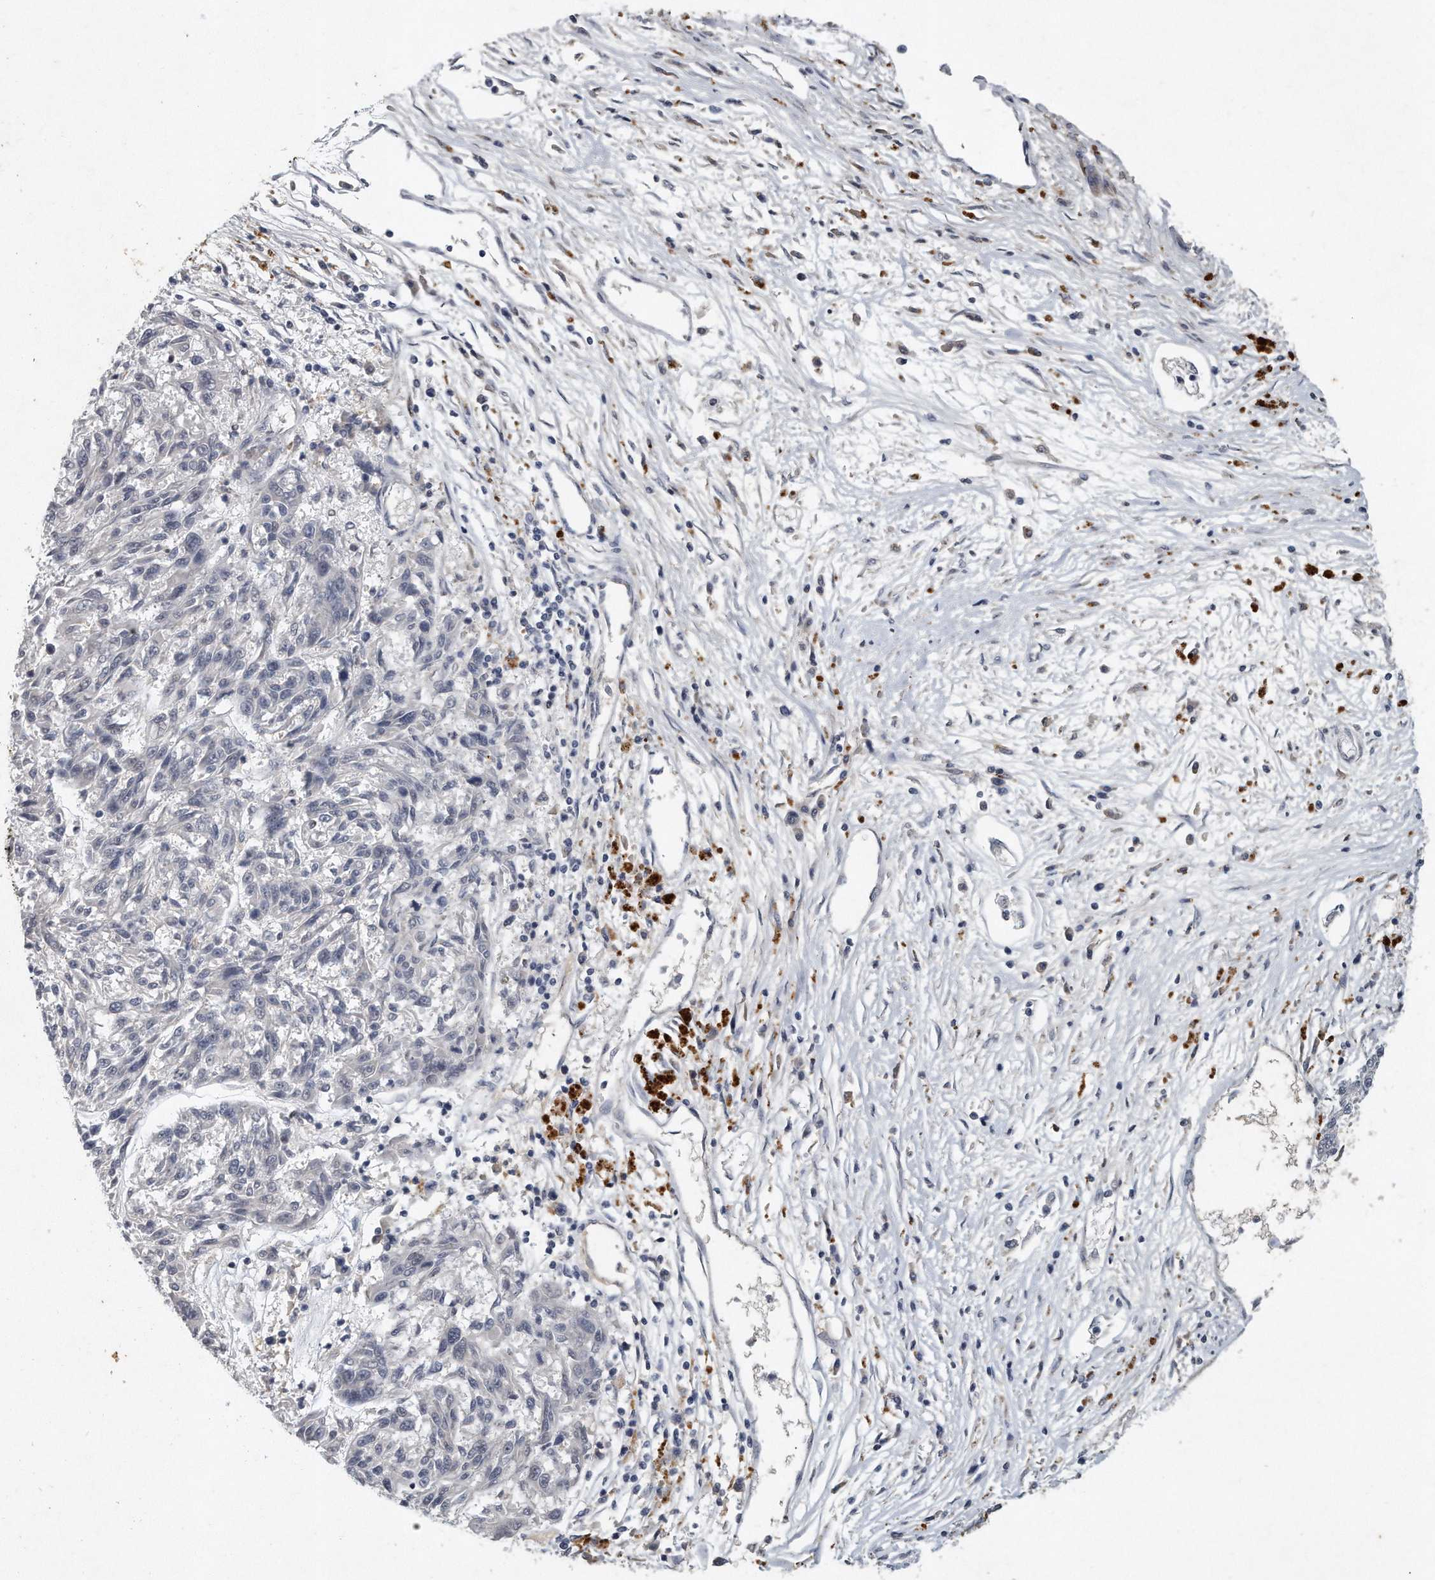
{"staining": {"intensity": "negative", "quantity": "none", "location": "none"}, "tissue": "melanoma", "cell_type": "Tumor cells", "image_type": "cancer", "snomed": [{"axis": "morphology", "description": "Malignant melanoma, NOS"}, {"axis": "topography", "description": "Skin"}], "caption": "The micrograph shows no staining of tumor cells in melanoma.", "gene": "CAMK1", "patient": {"sex": "male", "age": 53}}